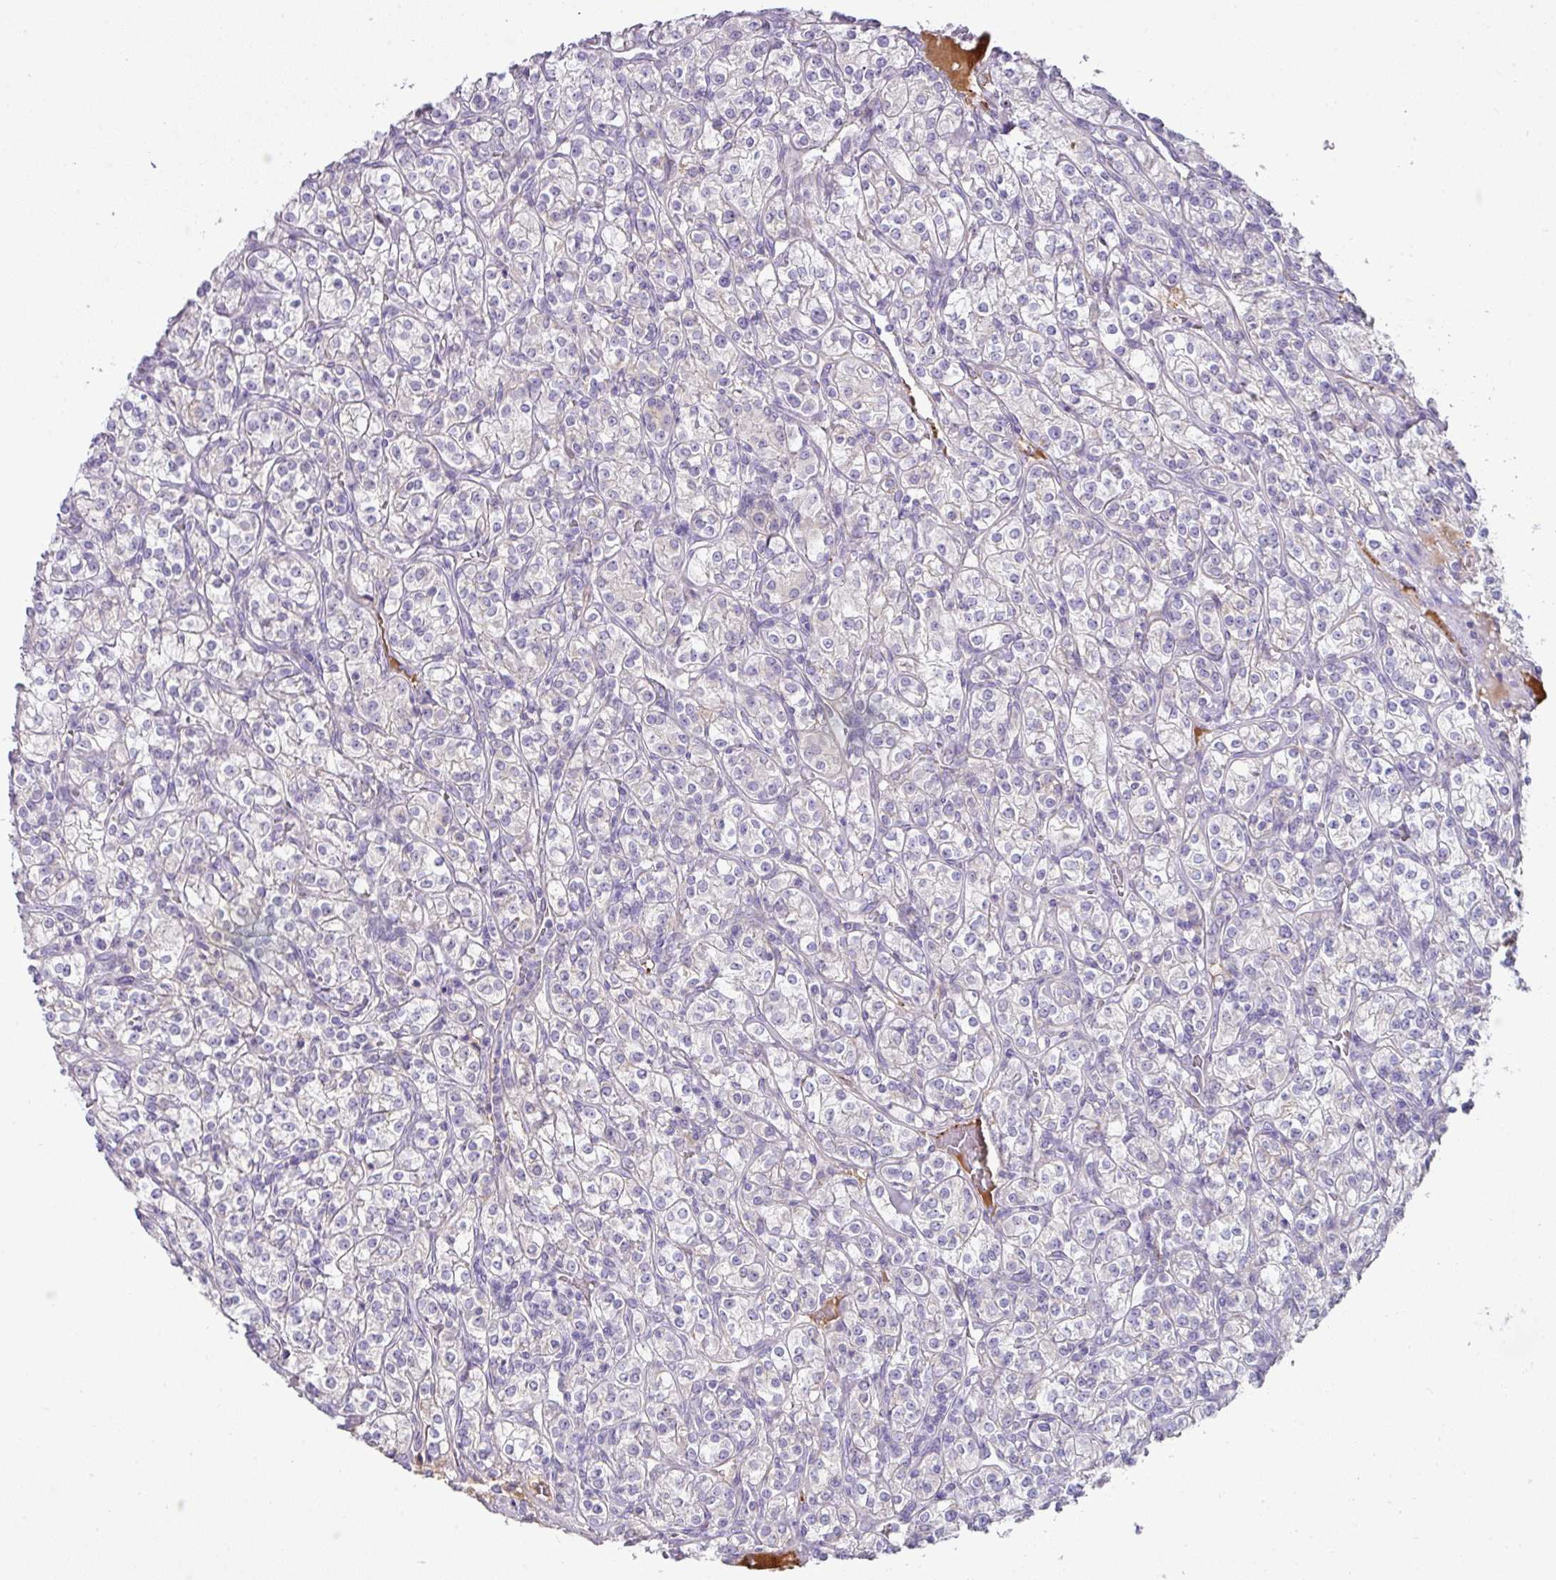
{"staining": {"intensity": "negative", "quantity": "none", "location": "none"}, "tissue": "renal cancer", "cell_type": "Tumor cells", "image_type": "cancer", "snomed": [{"axis": "morphology", "description": "Adenocarcinoma, NOS"}, {"axis": "topography", "description": "Kidney"}], "caption": "The image reveals no staining of tumor cells in renal cancer.", "gene": "FGF17", "patient": {"sex": "male", "age": 77}}